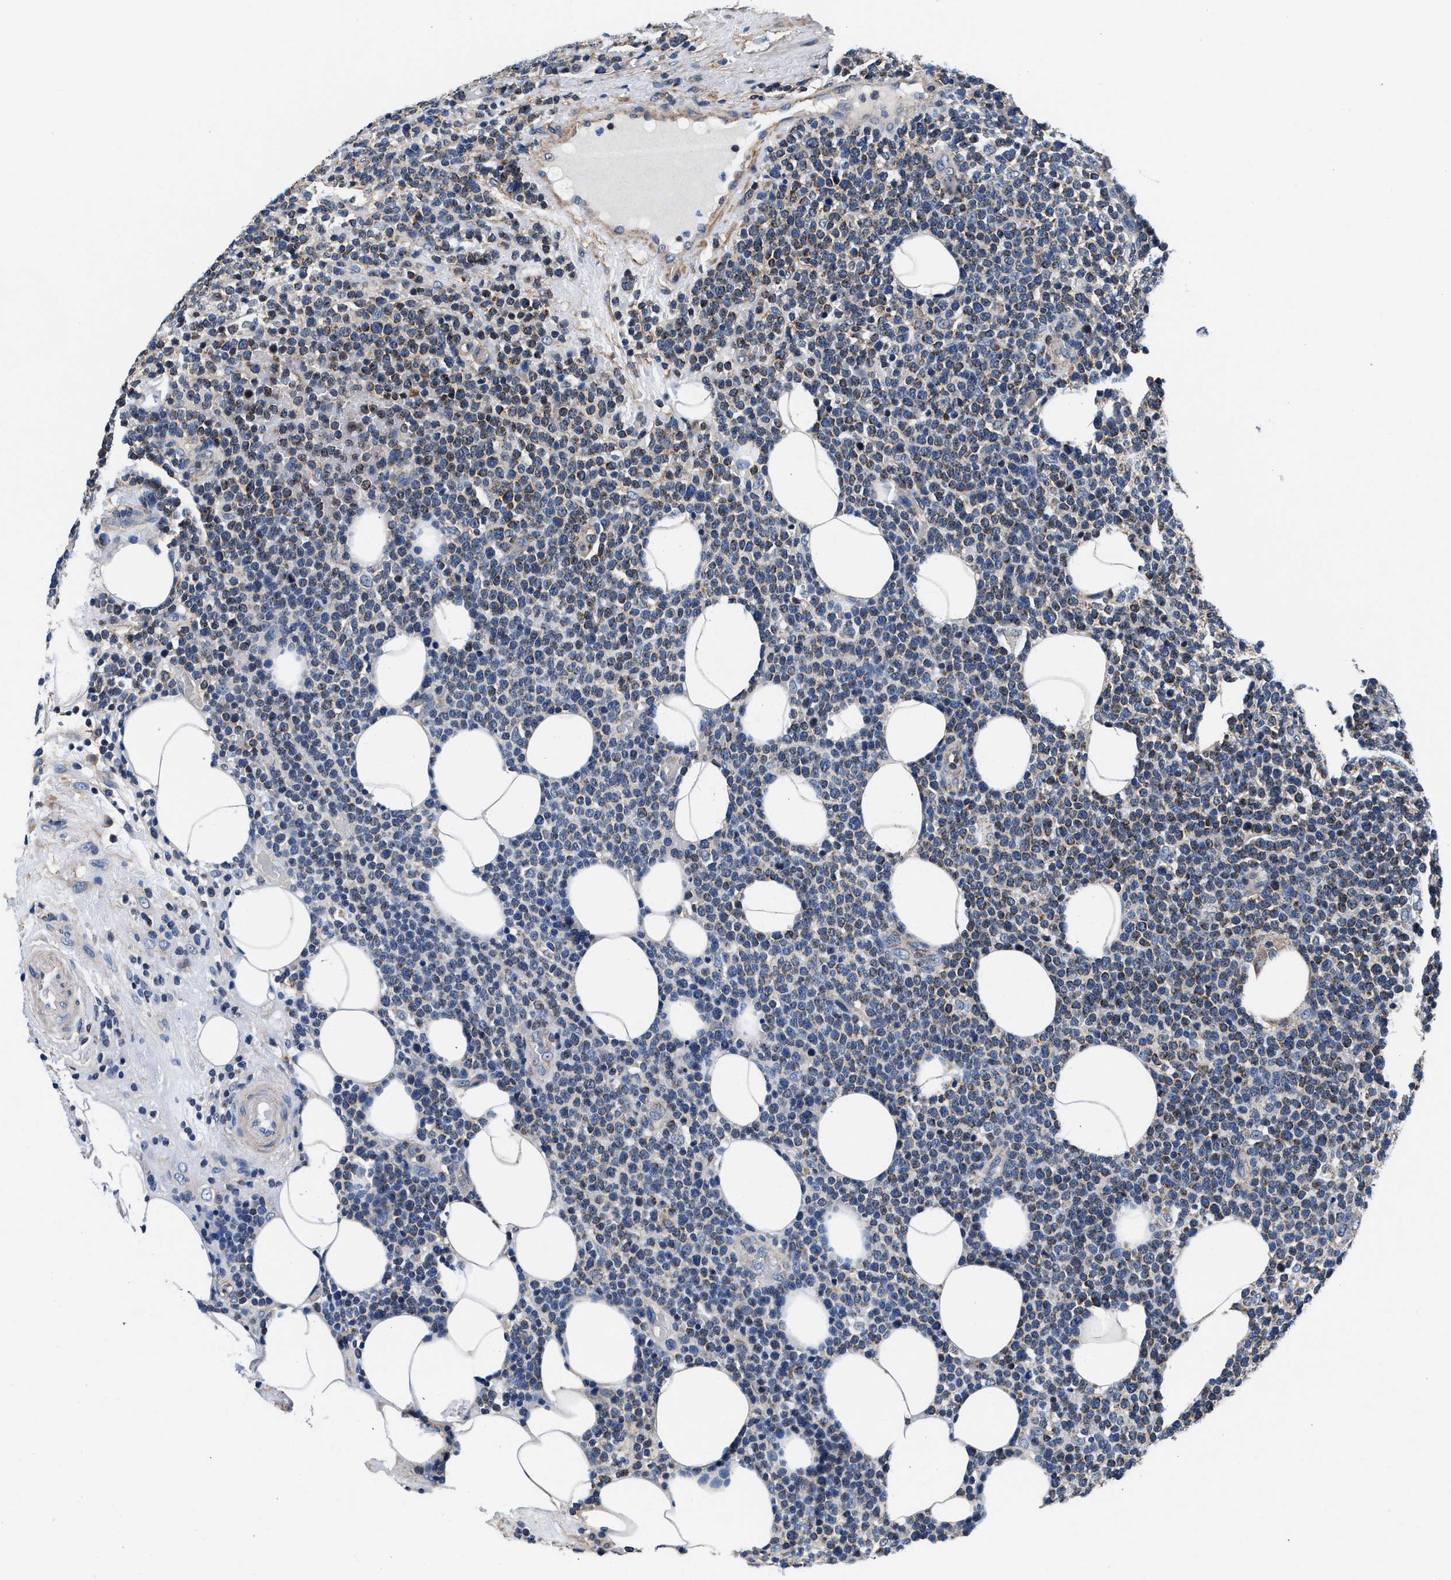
{"staining": {"intensity": "moderate", "quantity": "25%-75%", "location": "cytoplasmic/membranous"}, "tissue": "lymphoma", "cell_type": "Tumor cells", "image_type": "cancer", "snomed": [{"axis": "morphology", "description": "Malignant lymphoma, non-Hodgkin's type, High grade"}, {"axis": "topography", "description": "Lymph node"}], "caption": "Approximately 25%-75% of tumor cells in human high-grade malignant lymphoma, non-Hodgkin's type reveal moderate cytoplasmic/membranous protein positivity as visualized by brown immunohistochemical staining.", "gene": "NKTR", "patient": {"sex": "male", "age": 61}}